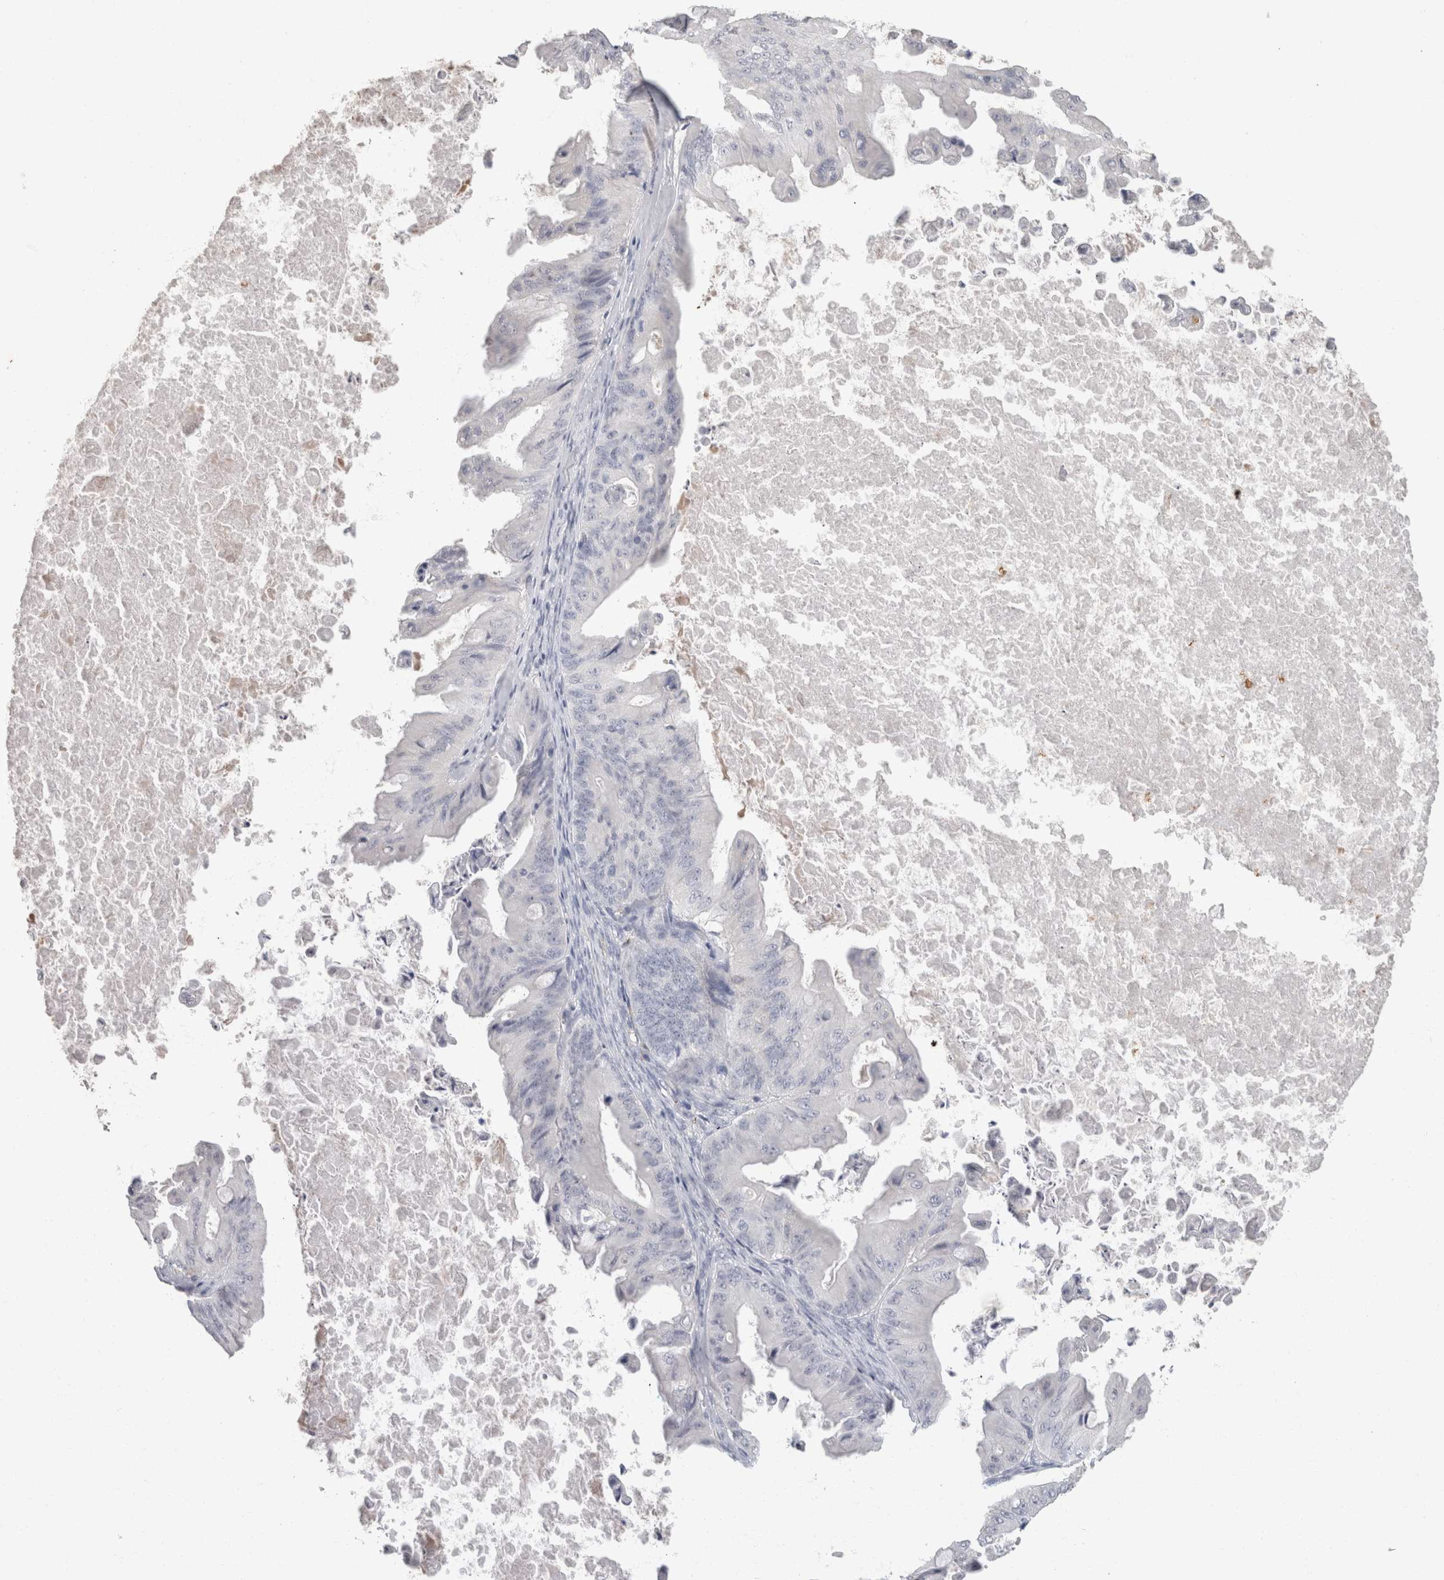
{"staining": {"intensity": "negative", "quantity": "none", "location": "none"}, "tissue": "ovarian cancer", "cell_type": "Tumor cells", "image_type": "cancer", "snomed": [{"axis": "morphology", "description": "Cystadenocarcinoma, mucinous, NOS"}, {"axis": "topography", "description": "Ovary"}], "caption": "IHC of ovarian cancer exhibits no staining in tumor cells. The staining was performed using DAB to visualize the protein expression in brown, while the nuclei were stained in blue with hematoxylin (Magnification: 20x).", "gene": "CD36", "patient": {"sex": "female", "age": 37}}